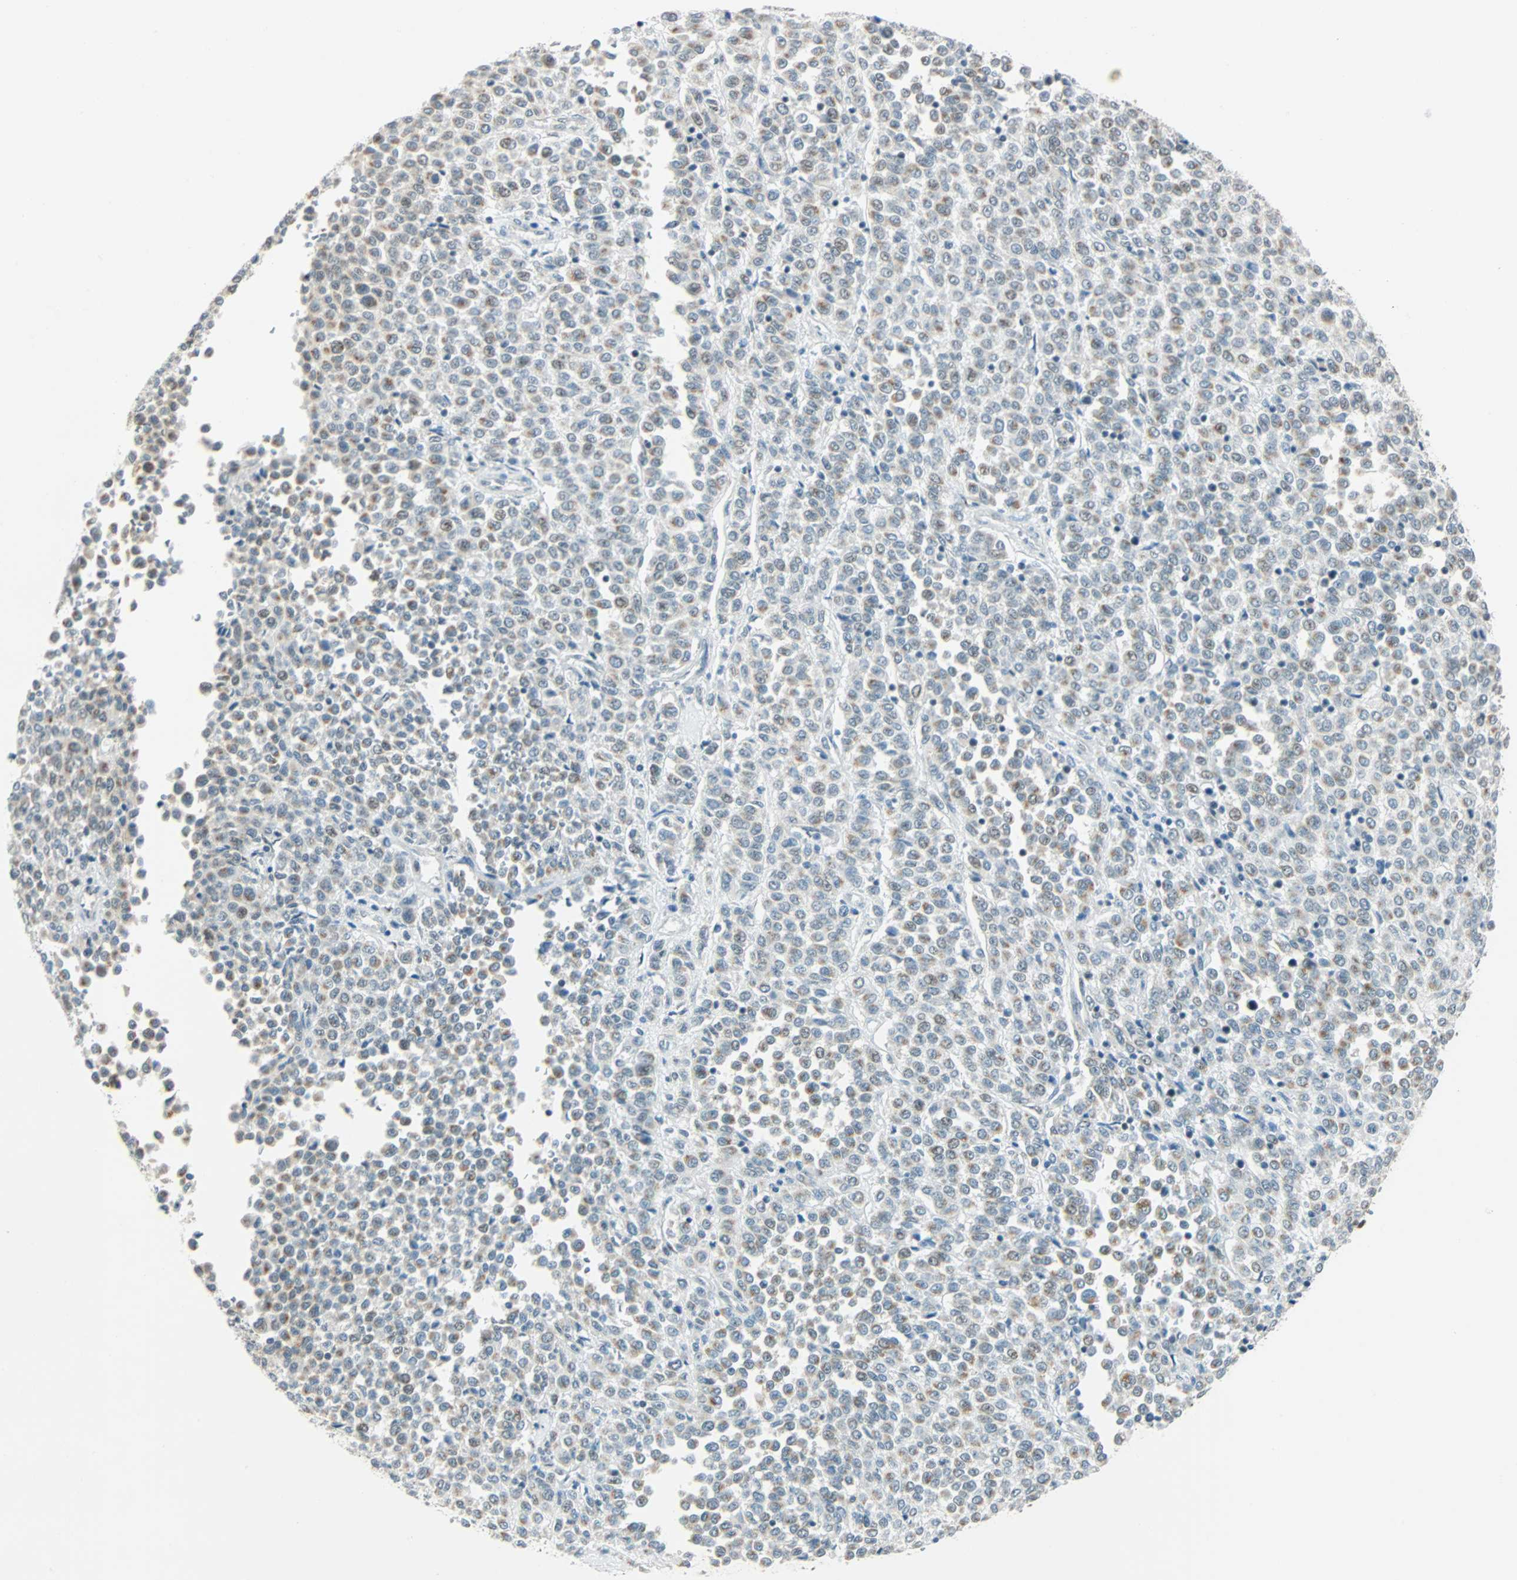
{"staining": {"intensity": "weak", "quantity": "25%-75%", "location": "cytoplasmic/membranous"}, "tissue": "melanoma", "cell_type": "Tumor cells", "image_type": "cancer", "snomed": [{"axis": "morphology", "description": "Malignant melanoma, Metastatic site"}, {"axis": "topography", "description": "Pancreas"}], "caption": "This is an image of immunohistochemistry (IHC) staining of malignant melanoma (metastatic site), which shows weak positivity in the cytoplasmic/membranous of tumor cells.", "gene": "NELFE", "patient": {"sex": "female", "age": 30}}